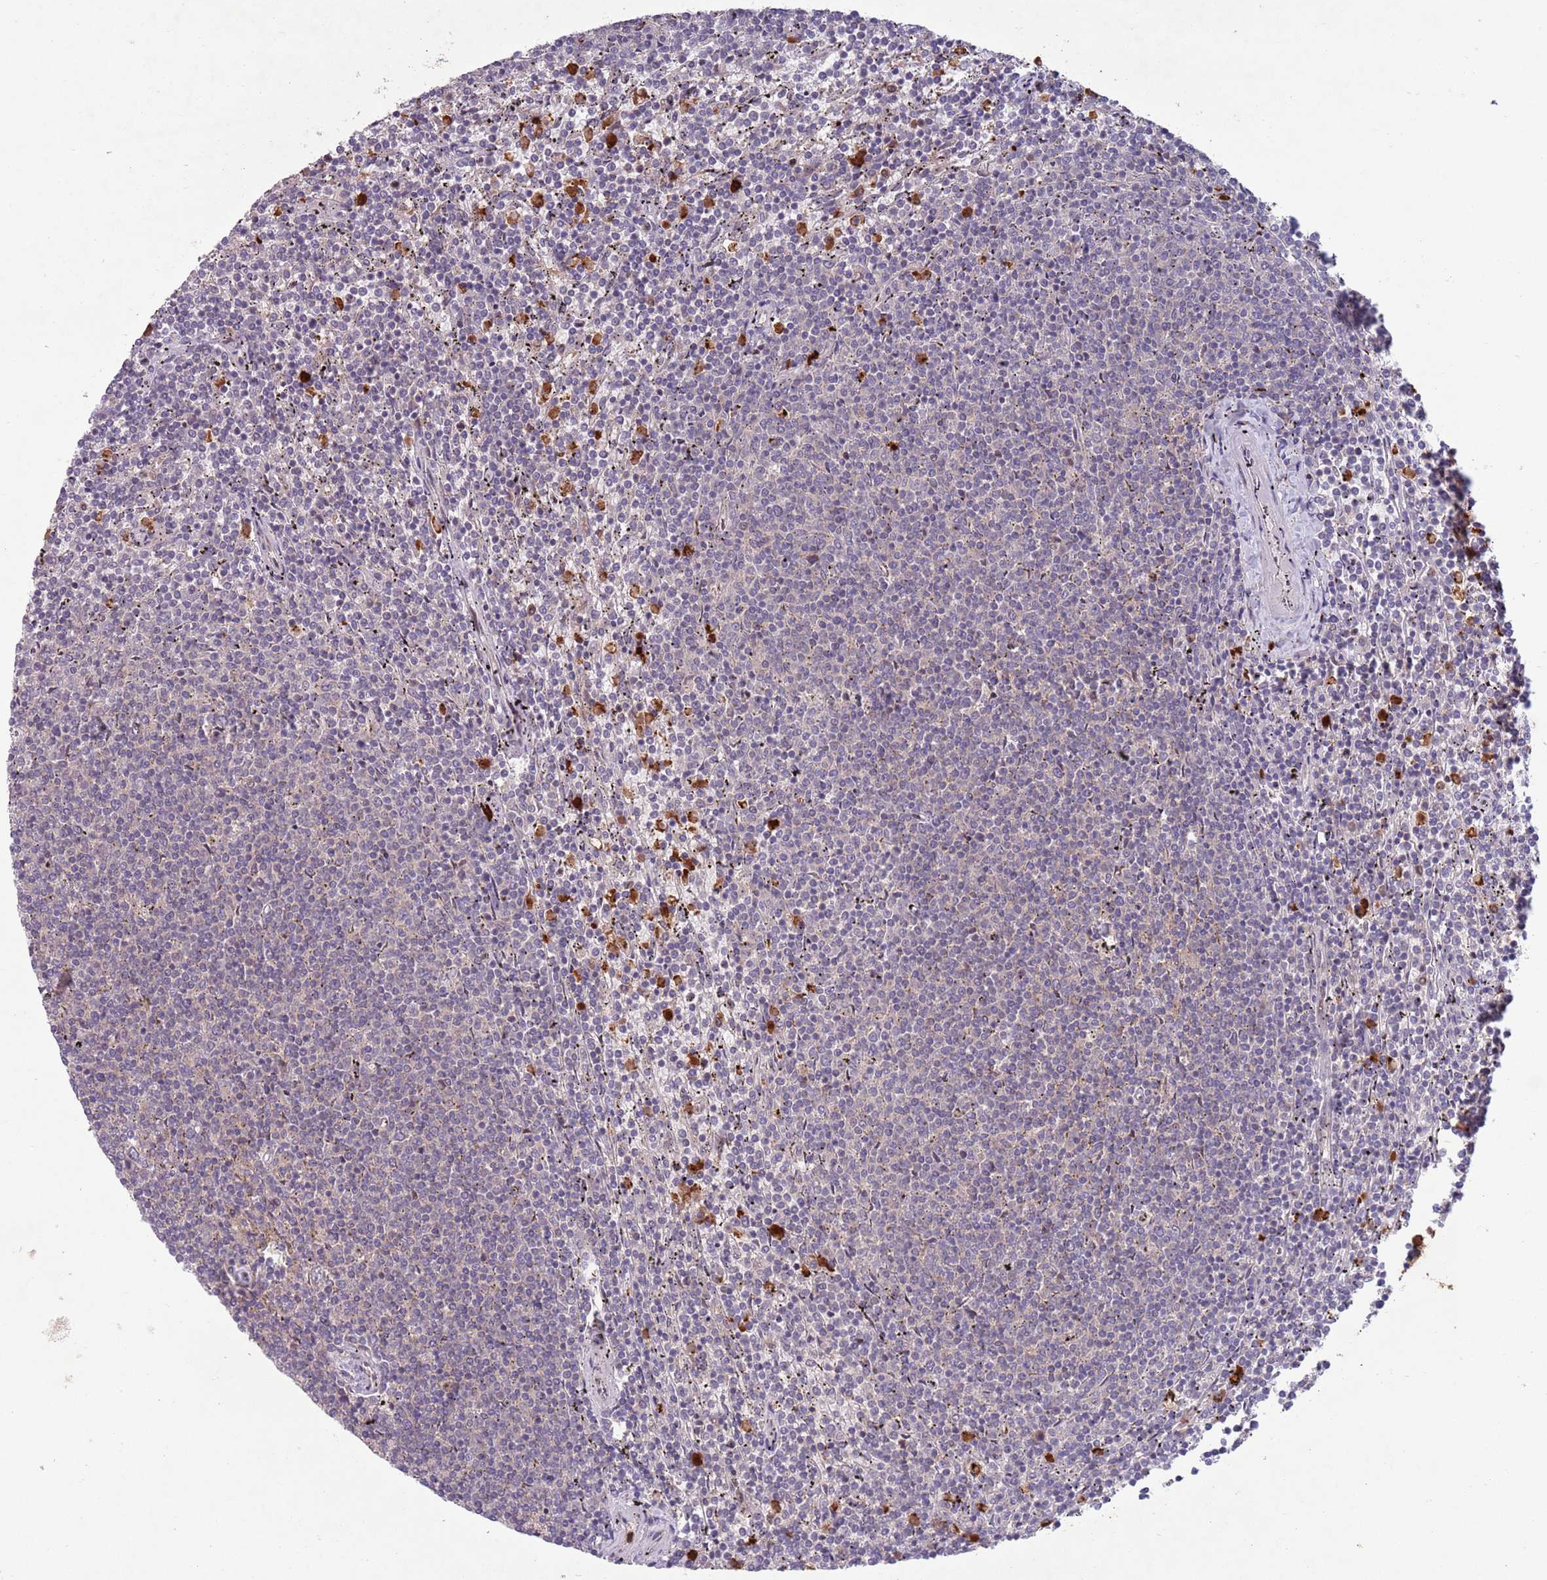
{"staining": {"intensity": "negative", "quantity": "none", "location": "none"}, "tissue": "lymphoma", "cell_type": "Tumor cells", "image_type": "cancer", "snomed": [{"axis": "morphology", "description": "Malignant lymphoma, non-Hodgkin's type, Low grade"}, {"axis": "topography", "description": "Spleen"}], "caption": "High power microscopy histopathology image of an immunohistochemistry (IHC) photomicrograph of lymphoma, revealing no significant positivity in tumor cells.", "gene": "TYW1", "patient": {"sex": "female", "age": 50}}